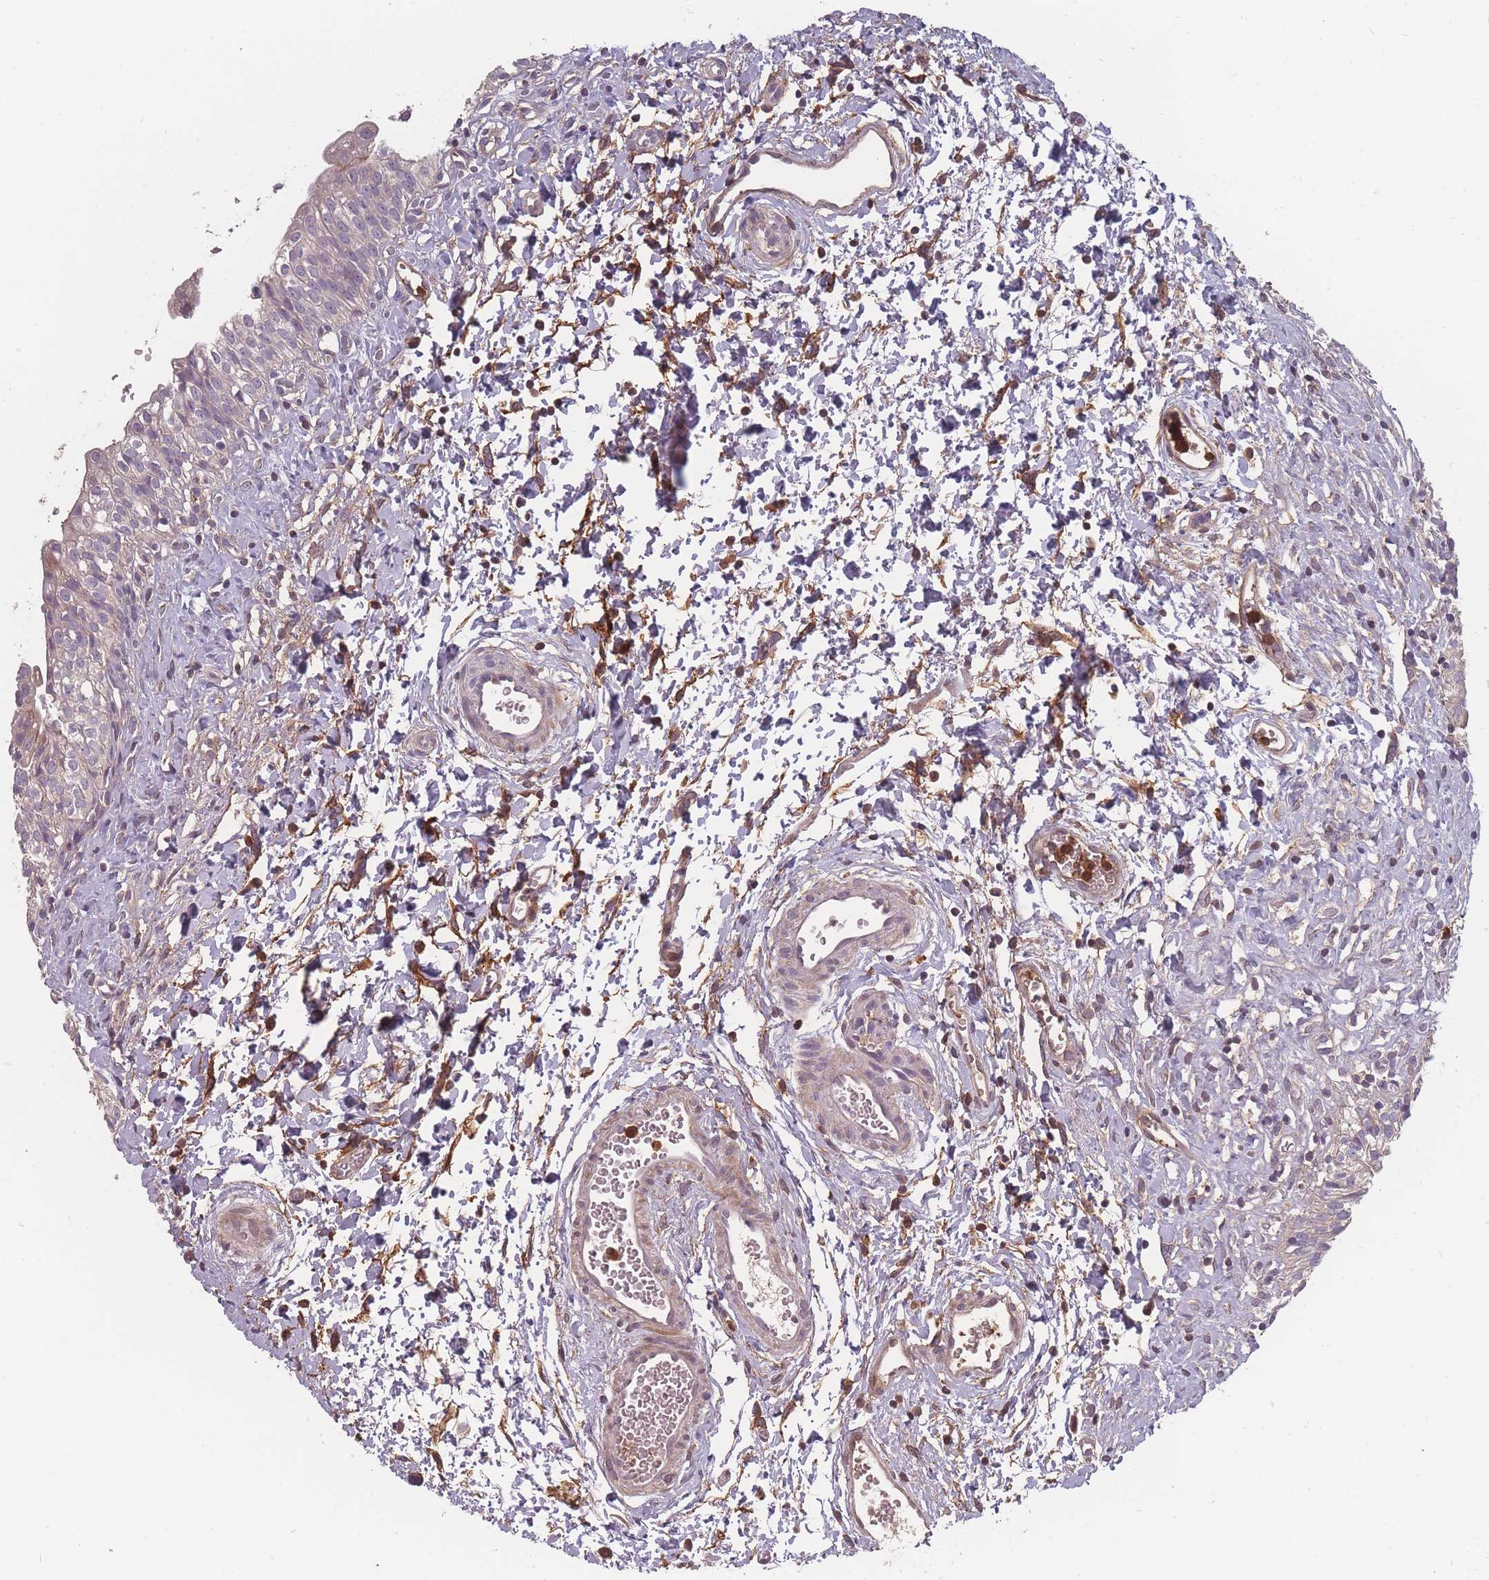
{"staining": {"intensity": "negative", "quantity": "none", "location": "none"}, "tissue": "urinary bladder", "cell_type": "Urothelial cells", "image_type": "normal", "snomed": [{"axis": "morphology", "description": "Normal tissue, NOS"}, {"axis": "topography", "description": "Urinary bladder"}], "caption": "Urothelial cells are negative for brown protein staining in normal urinary bladder. The staining is performed using DAB (3,3'-diaminobenzidine) brown chromogen with nuclei counter-stained in using hematoxylin.", "gene": "BST1", "patient": {"sex": "male", "age": 51}}